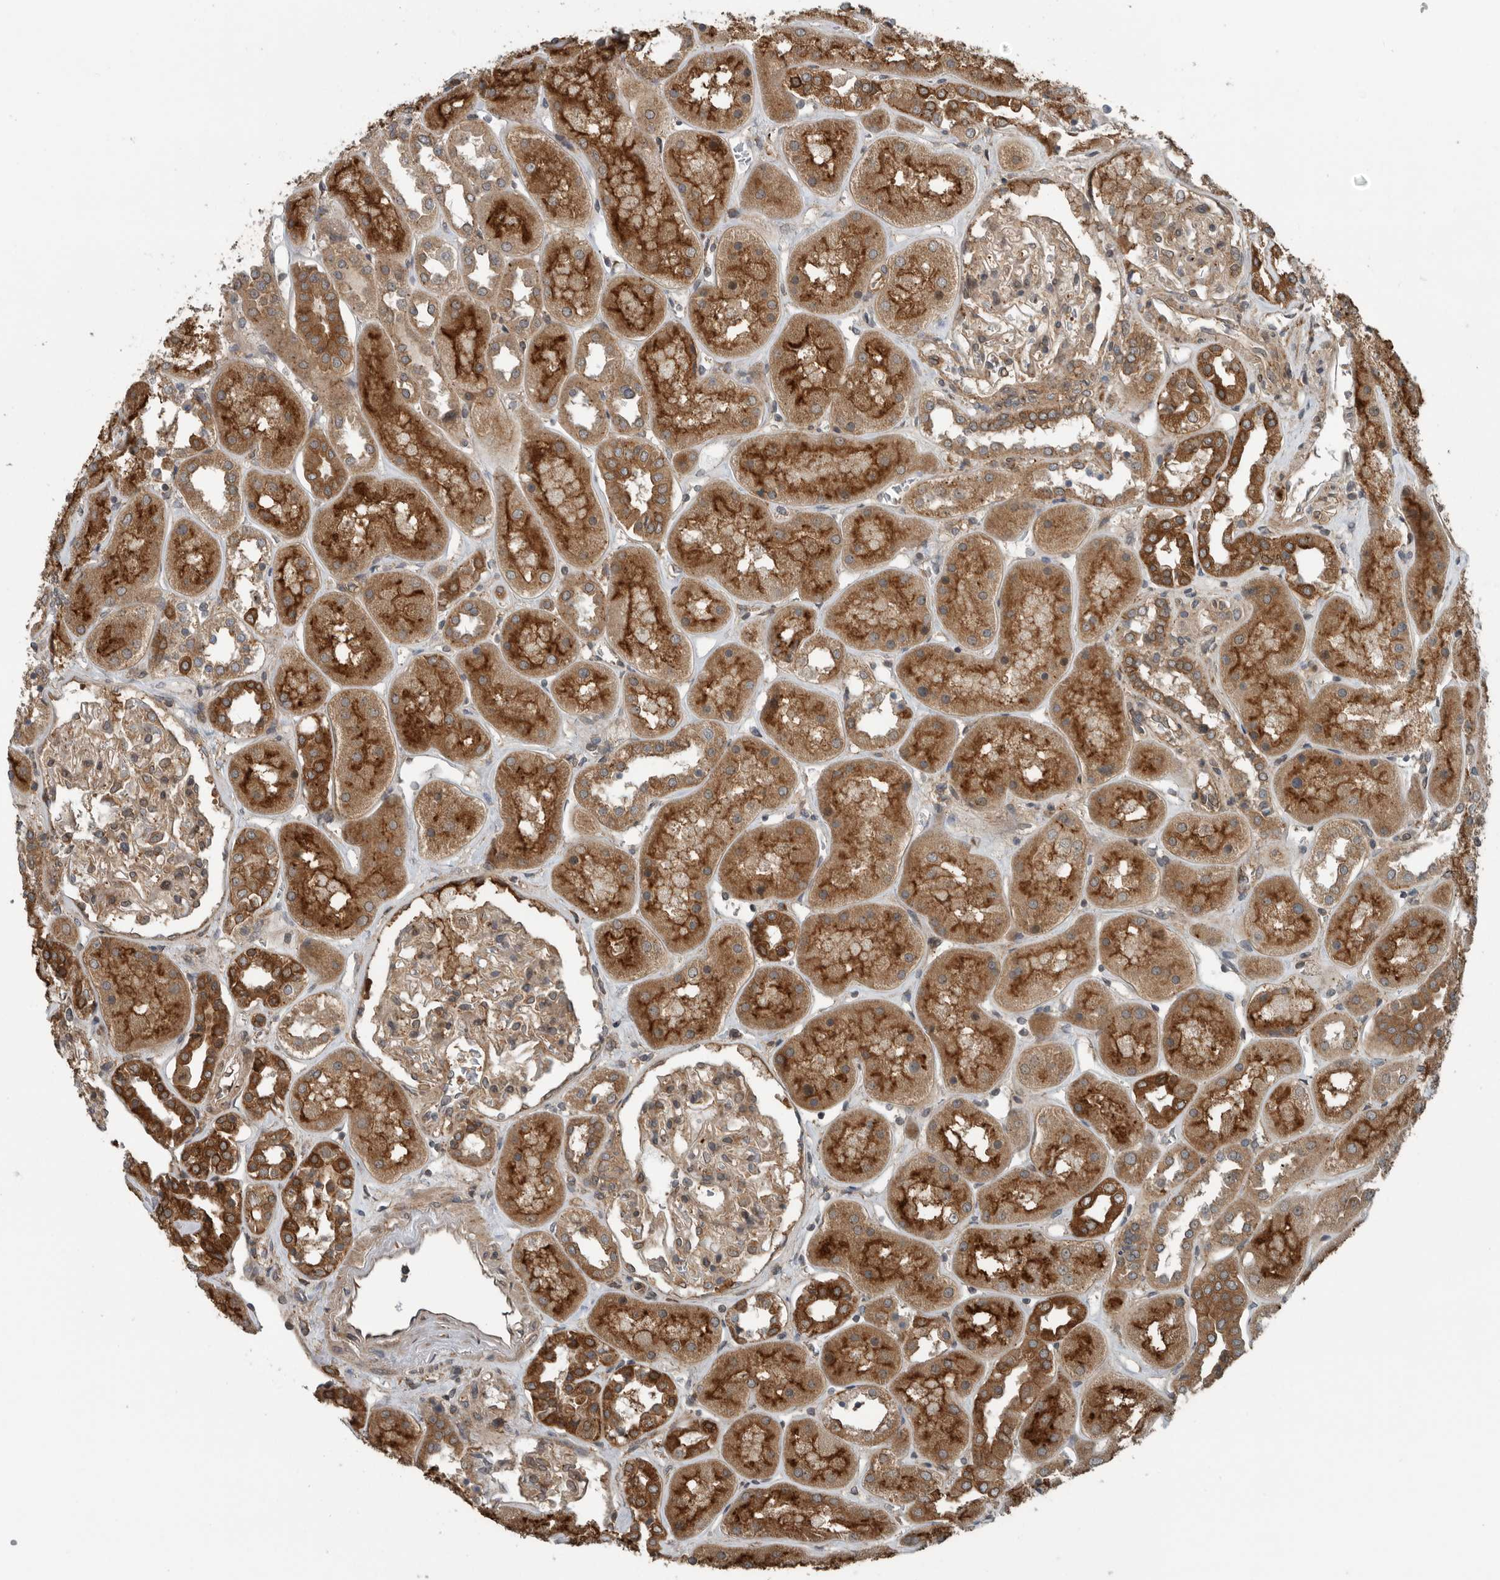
{"staining": {"intensity": "weak", "quantity": ">75%", "location": "cytoplasmic/membranous"}, "tissue": "kidney", "cell_type": "Cells in glomeruli", "image_type": "normal", "snomed": [{"axis": "morphology", "description": "Normal tissue, NOS"}, {"axis": "topography", "description": "Kidney"}], "caption": "This is an image of immunohistochemistry staining of normal kidney, which shows weak expression in the cytoplasmic/membranous of cells in glomeruli.", "gene": "AMFR", "patient": {"sex": "male", "age": 70}}